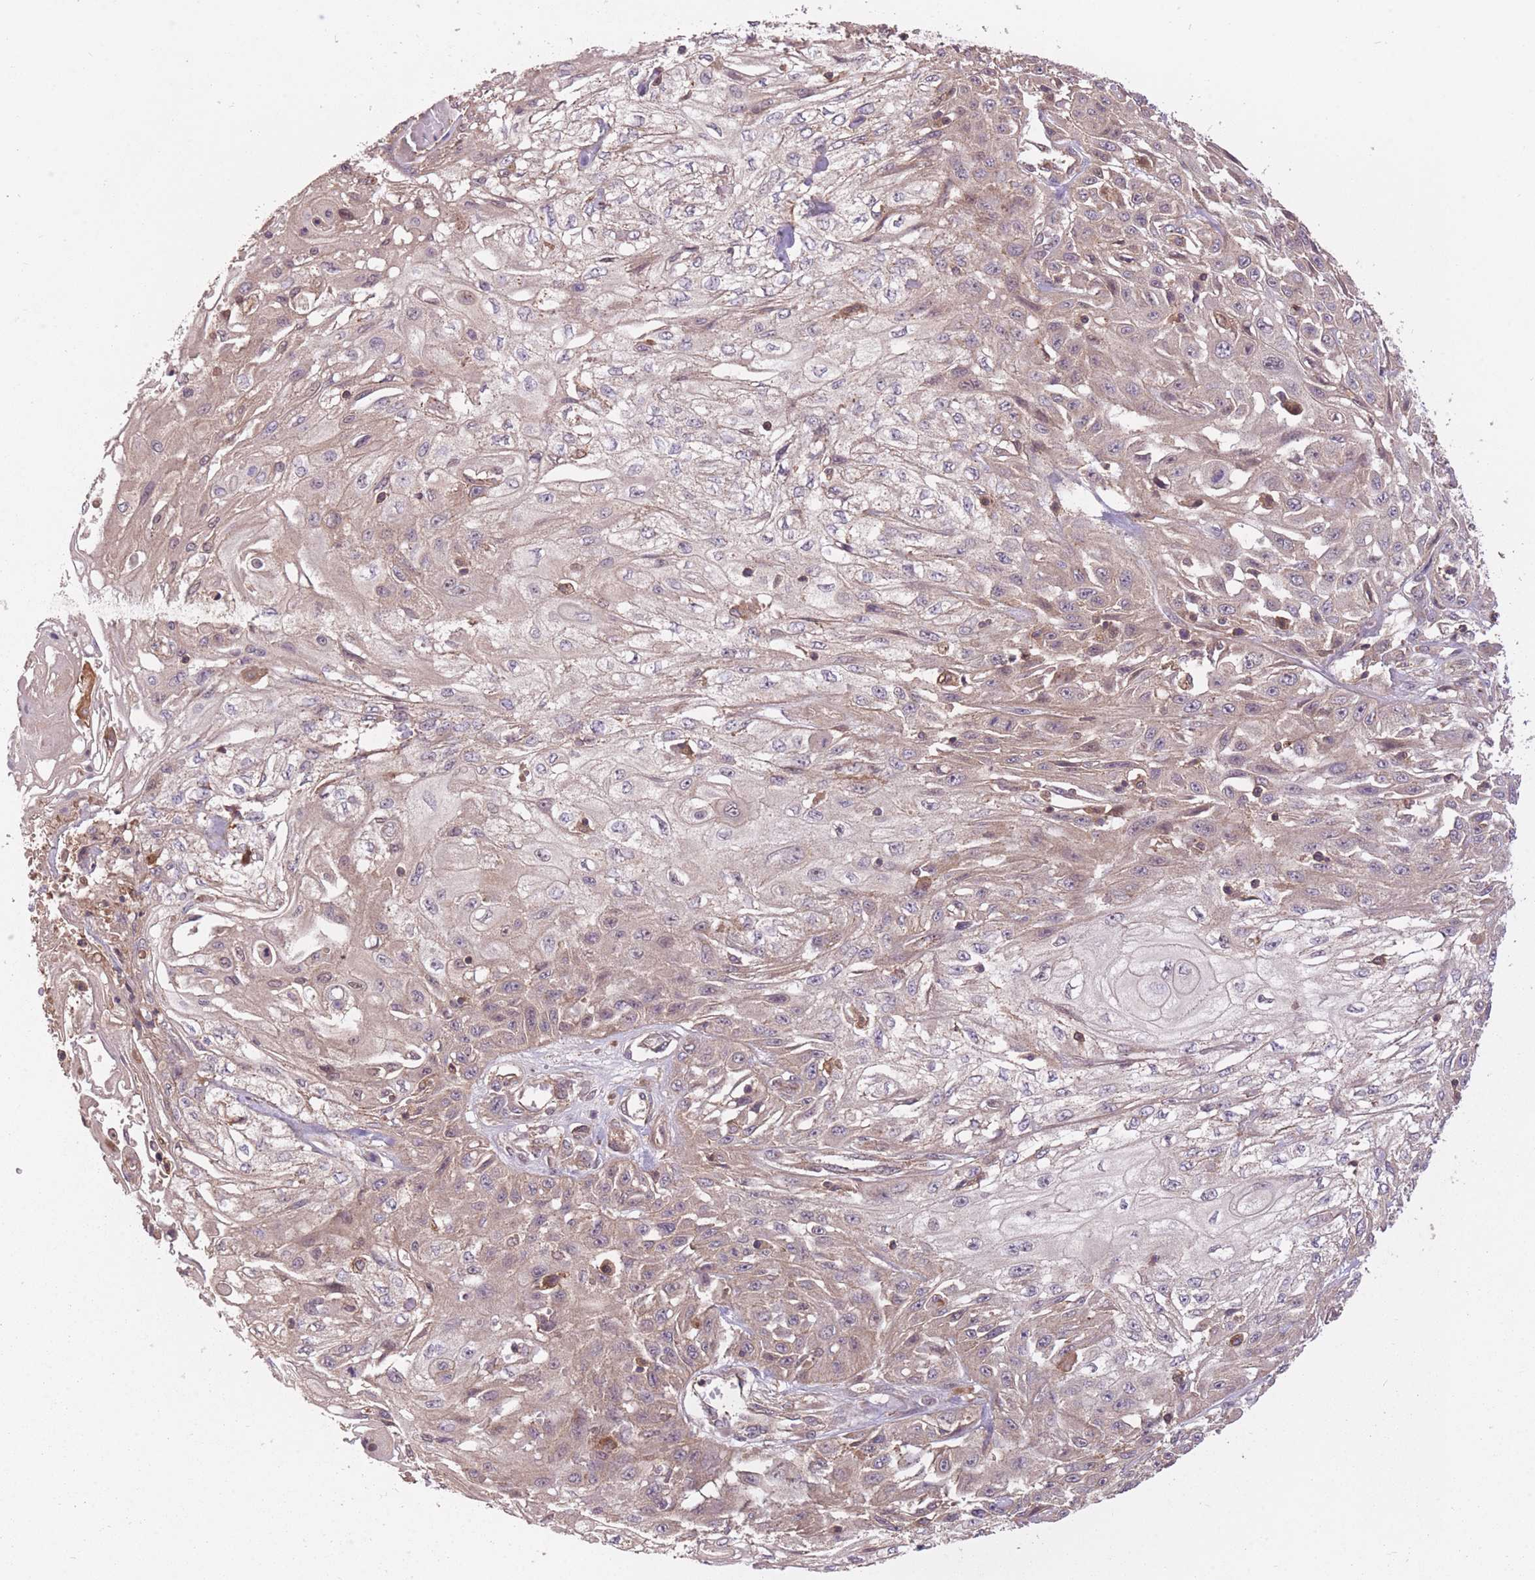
{"staining": {"intensity": "weak", "quantity": "25%-75%", "location": "cytoplasmic/membranous"}, "tissue": "skin cancer", "cell_type": "Tumor cells", "image_type": "cancer", "snomed": [{"axis": "morphology", "description": "Squamous cell carcinoma, NOS"}, {"axis": "morphology", "description": "Squamous cell carcinoma, metastatic, NOS"}, {"axis": "topography", "description": "Skin"}, {"axis": "topography", "description": "Lymph node"}], "caption": "A low amount of weak cytoplasmic/membranous expression is seen in about 25%-75% of tumor cells in skin cancer (squamous cell carcinoma) tissue.", "gene": "POLR3F", "patient": {"sex": "male", "age": 75}}